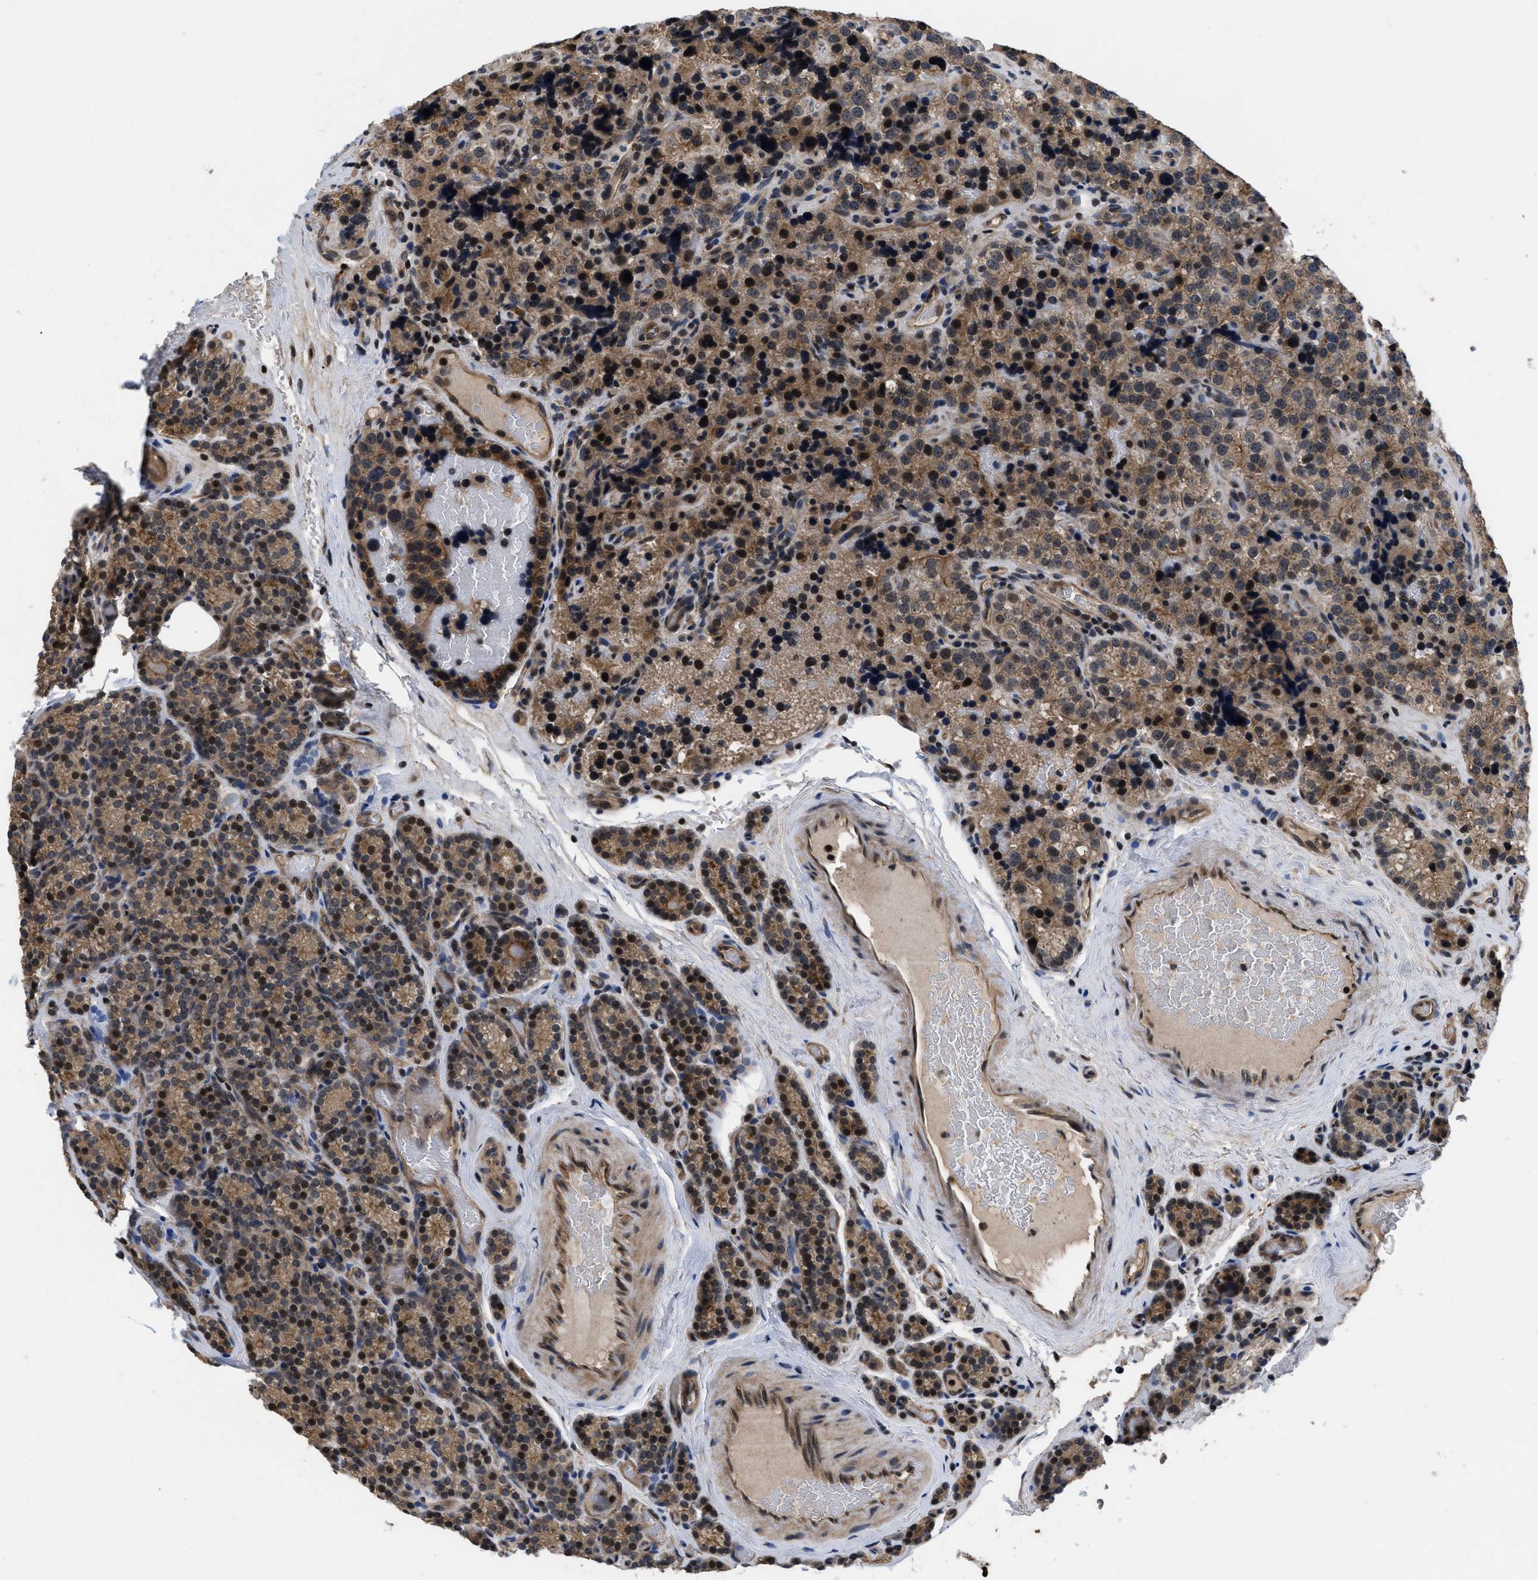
{"staining": {"intensity": "moderate", "quantity": ">75%", "location": "cytoplasmic/membranous,nuclear"}, "tissue": "parathyroid gland", "cell_type": "Glandular cells", "image_type": "normal", "snomed": [{"axis": "morphology", "description": "Normal tissue, NOS"}, {"axis": "morphology", "description": "Adenoma, NOS"}, {"axis": "topography", "description": "Parathyroid gland"}], "caption": "Moderate cytoplasmic/membranous,nuclear staining is present in approximately >75% of glandular cells in normal parathyroid gland.", "gene": "DNAJC14", "patient": {"sex": "female", "age": 51}}